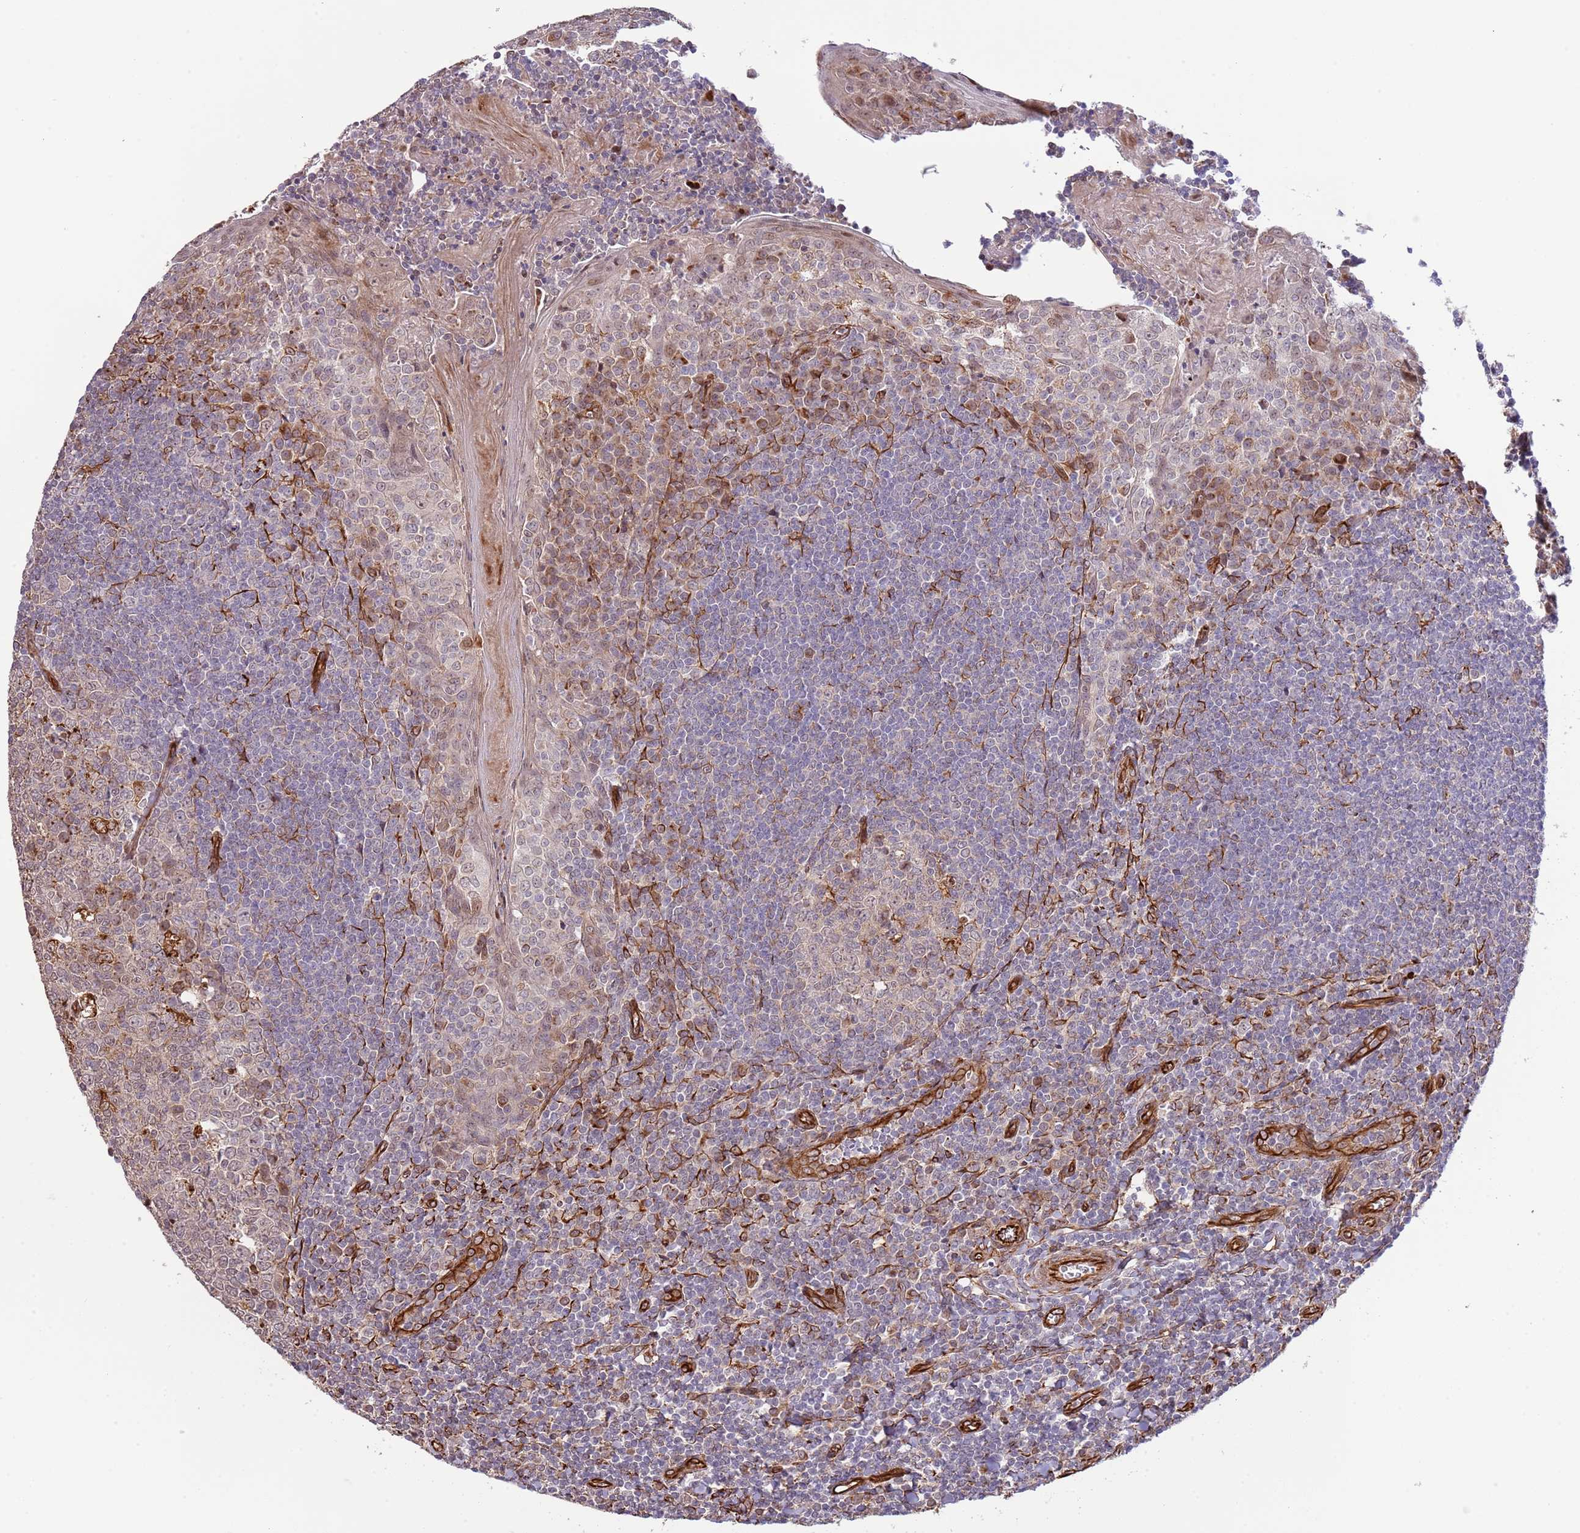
{"staining": {"intensity": "weak", "quantity": "25%-75%", "location": "cytoplasmic/membranous"}, "tissue": "tonsil", "cell_type": "Germinal center cells", "image_type": "normal", "snomed": [{"axis": "morphology", "description": "Normal tissue, NOS"}, {"axis": "topography", "description": "Tonsil"}], "caption": "IHC of benign human tonsil displays low levels of weak cytoplasmic/membranous expression in about 25%-75% of germinal center cells.", "gene": "NEK3", "patient": {"sex": "male", "age": 27}}